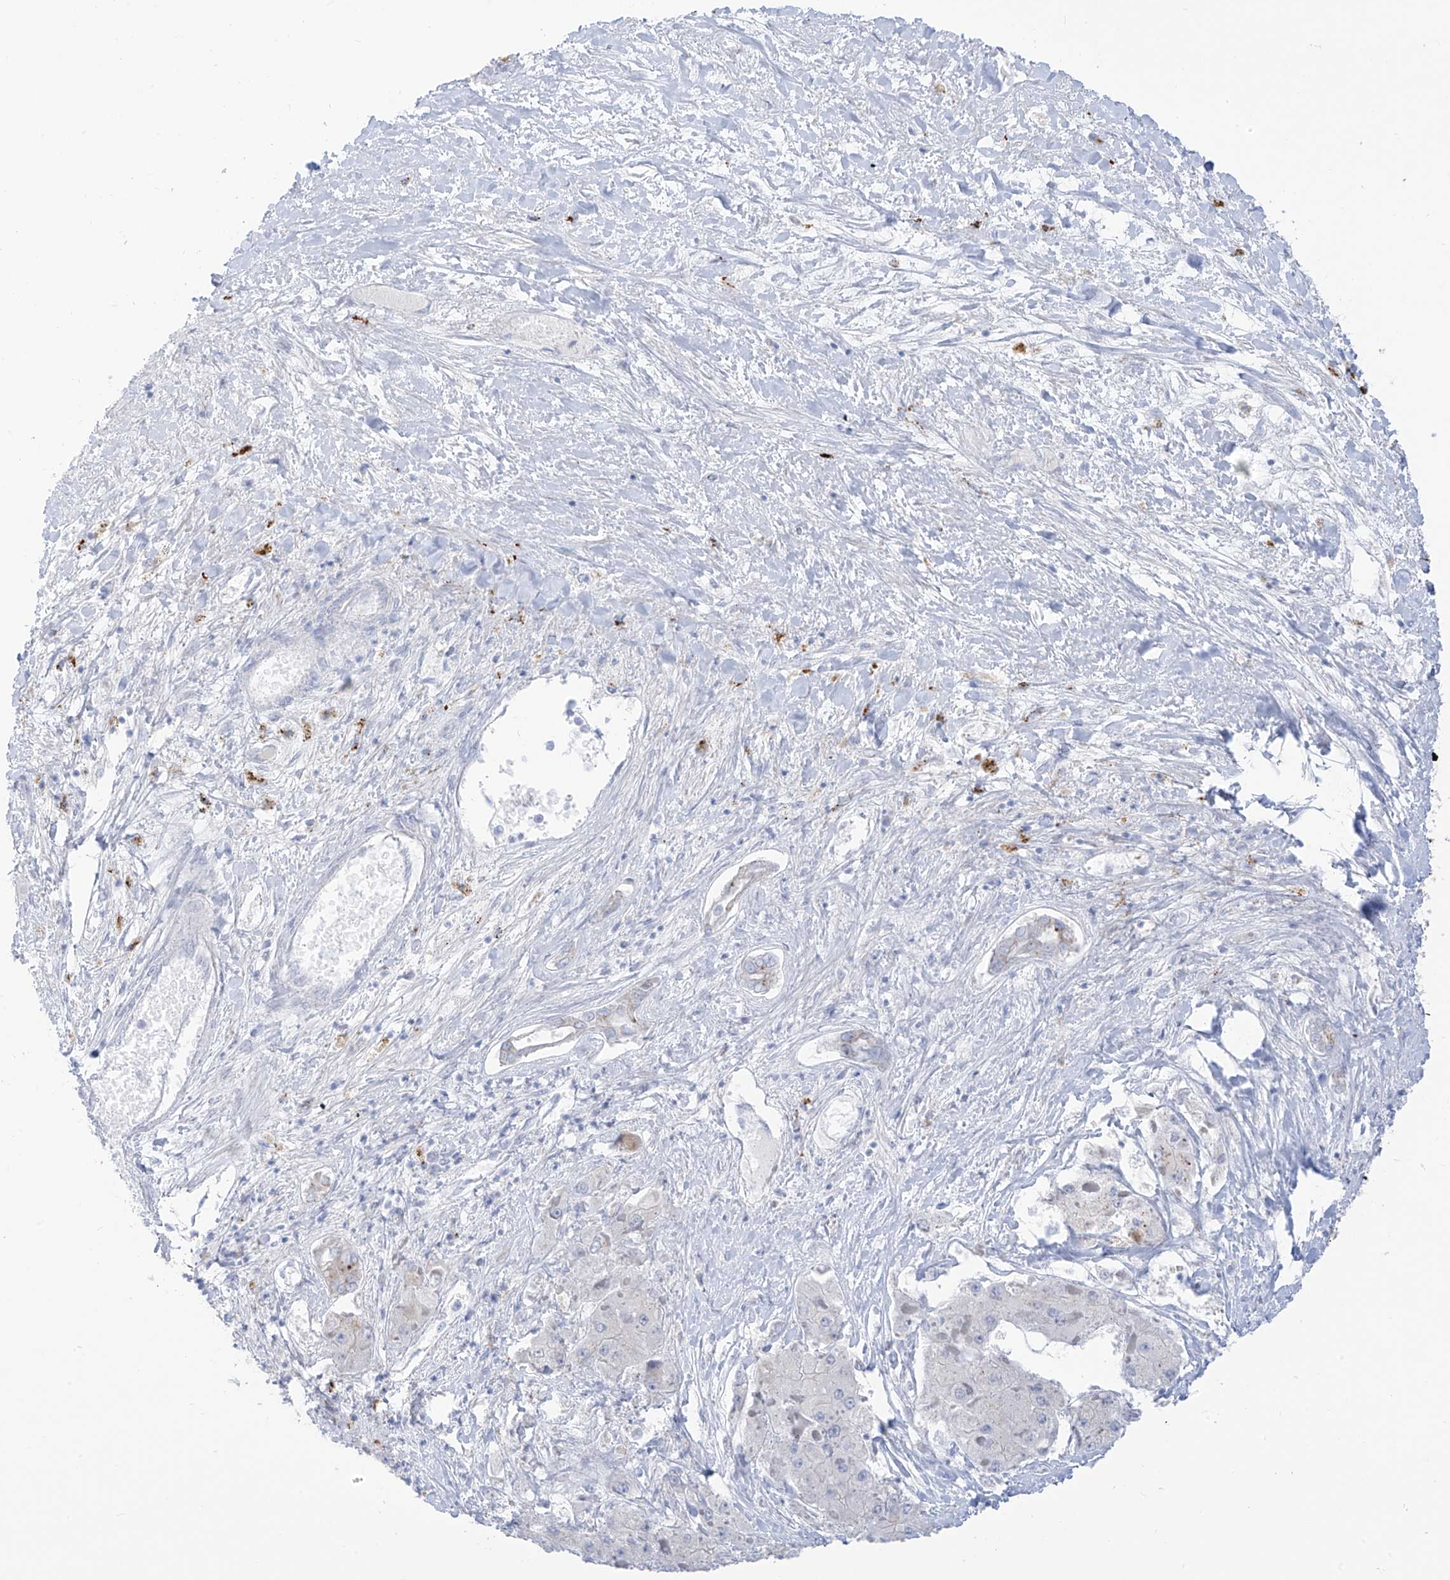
{"staining": {"intensity": "negative", "quantity": "none", "location": "none"}, "tissue": "liver cancer", "cell_type": "Tumor cells", "image_type": "cancer", "snomed": [{"axis": "morphology", "description": "Carcinoma, Hepatocellular, NOS"}, {"axis": "topography", "description": "Liver"}], "caption": "A high-resolution histopathology image shows IHC staining of liver cancer (hepatocellular carcinoma), which demonstrates no significant staining in tumor cells. (DAB (3,3'-diaminobenzidine) immunohistochemistry with hematoxylin counter stain).", "gene": "PSPH", "patient": {"sex": "female", "age": 73}}